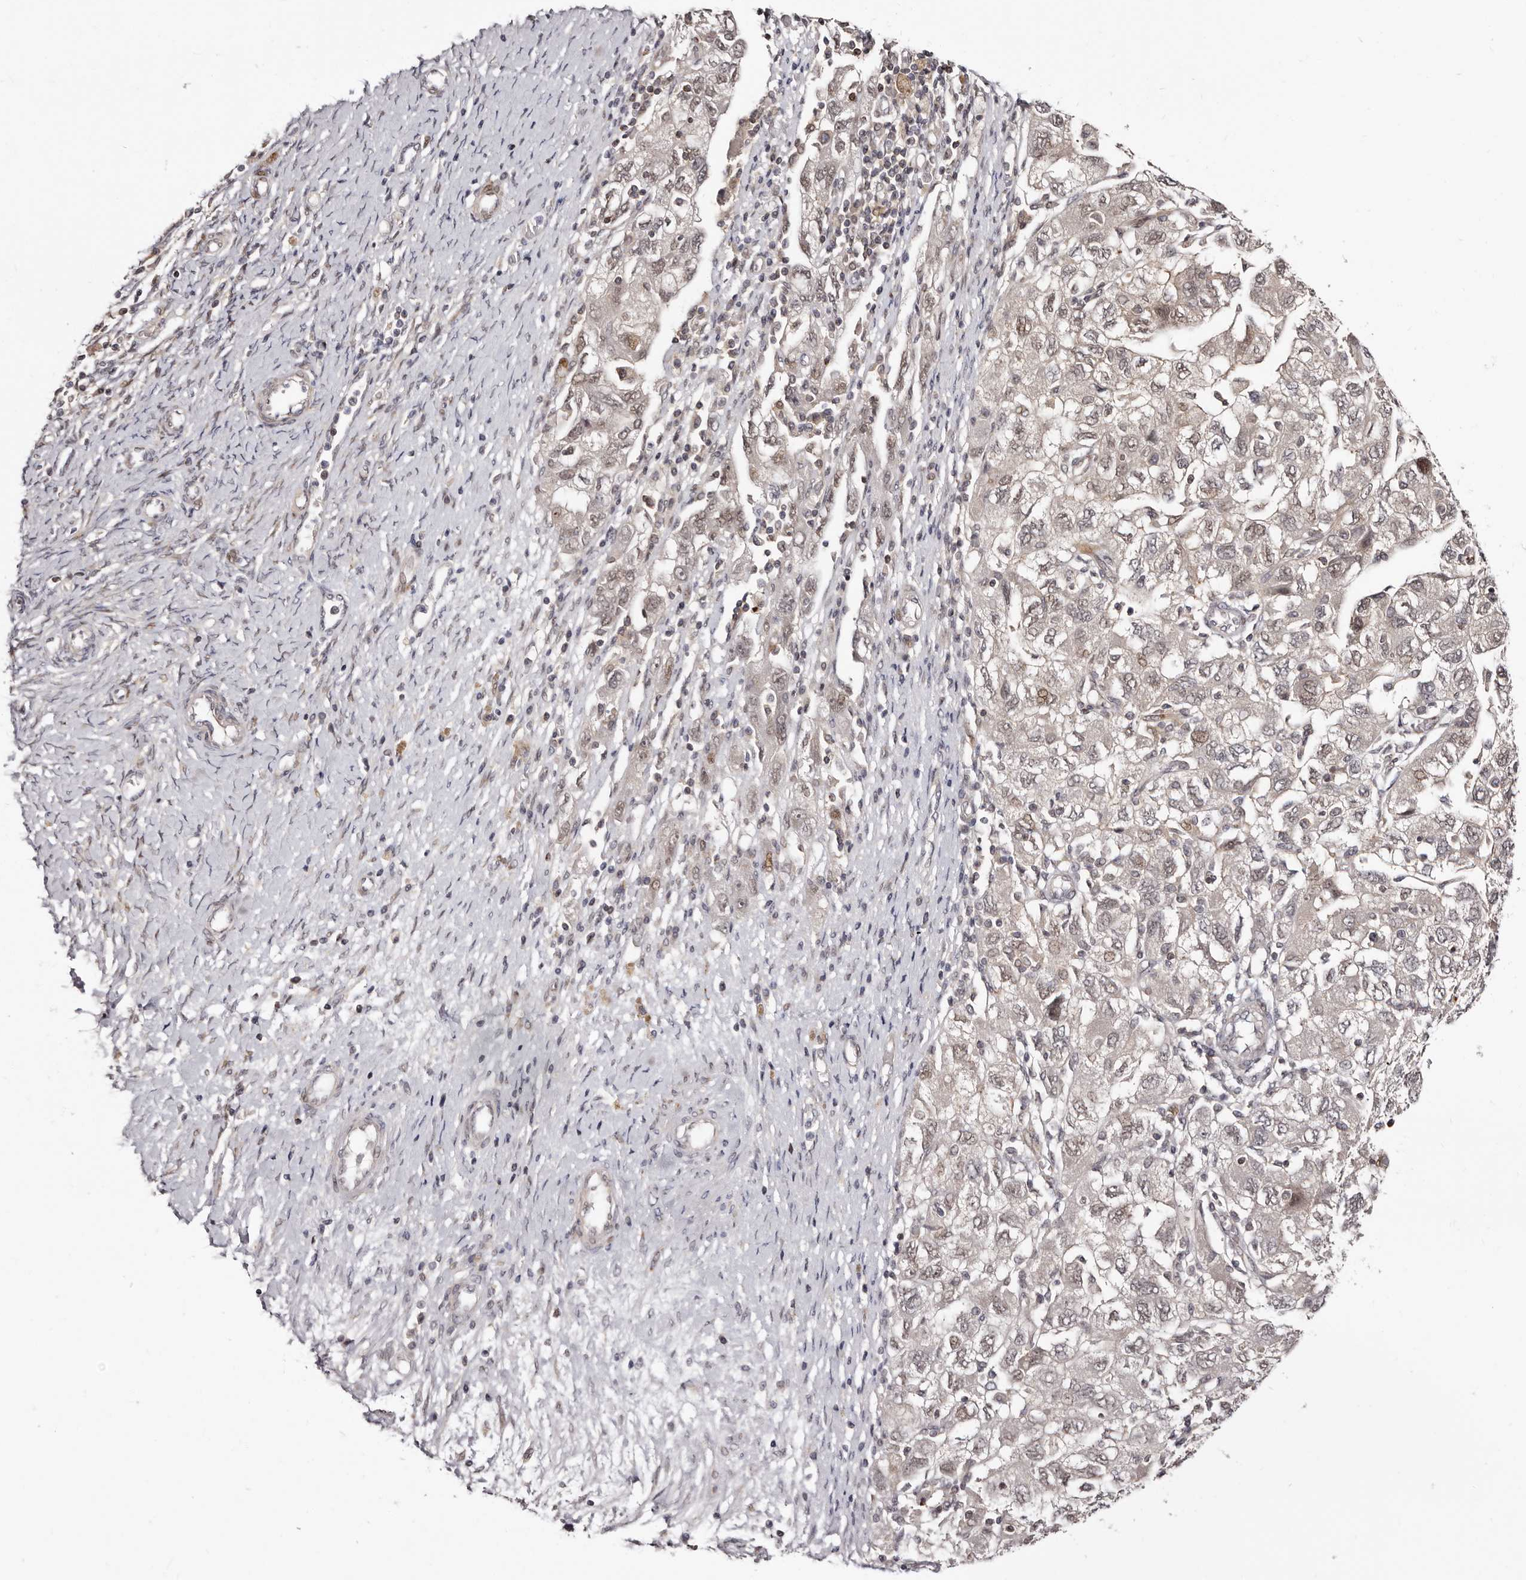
{"staining": {"intensity": "weak", "quantity": "25%-75%", "location": "cytoplasmic/membranous,nuclear"}, "tissue": "ovarian cancer", "cell_type": "Tumor cells", "image_type": "cancer", "snomed": [{"axis": "morphology", "description": "Carcinoma, NOS"}, {"axis": "morphology", "description": "Cystadenocarcinoma, serous, NOS"}, {"axis": "topography", "description": "Ovary"}], "caption": "This photomicrograph reveals immunohistochemistry (IHC) staining of human serous cystadenocarcinoma (ovarian), with low weak cytoplasmic/membranous and nuclear staining in approximately 25%-75% of tumor cells.", "gene": "PHF20L1", "patient": {"sex": "female", "age": 69}}